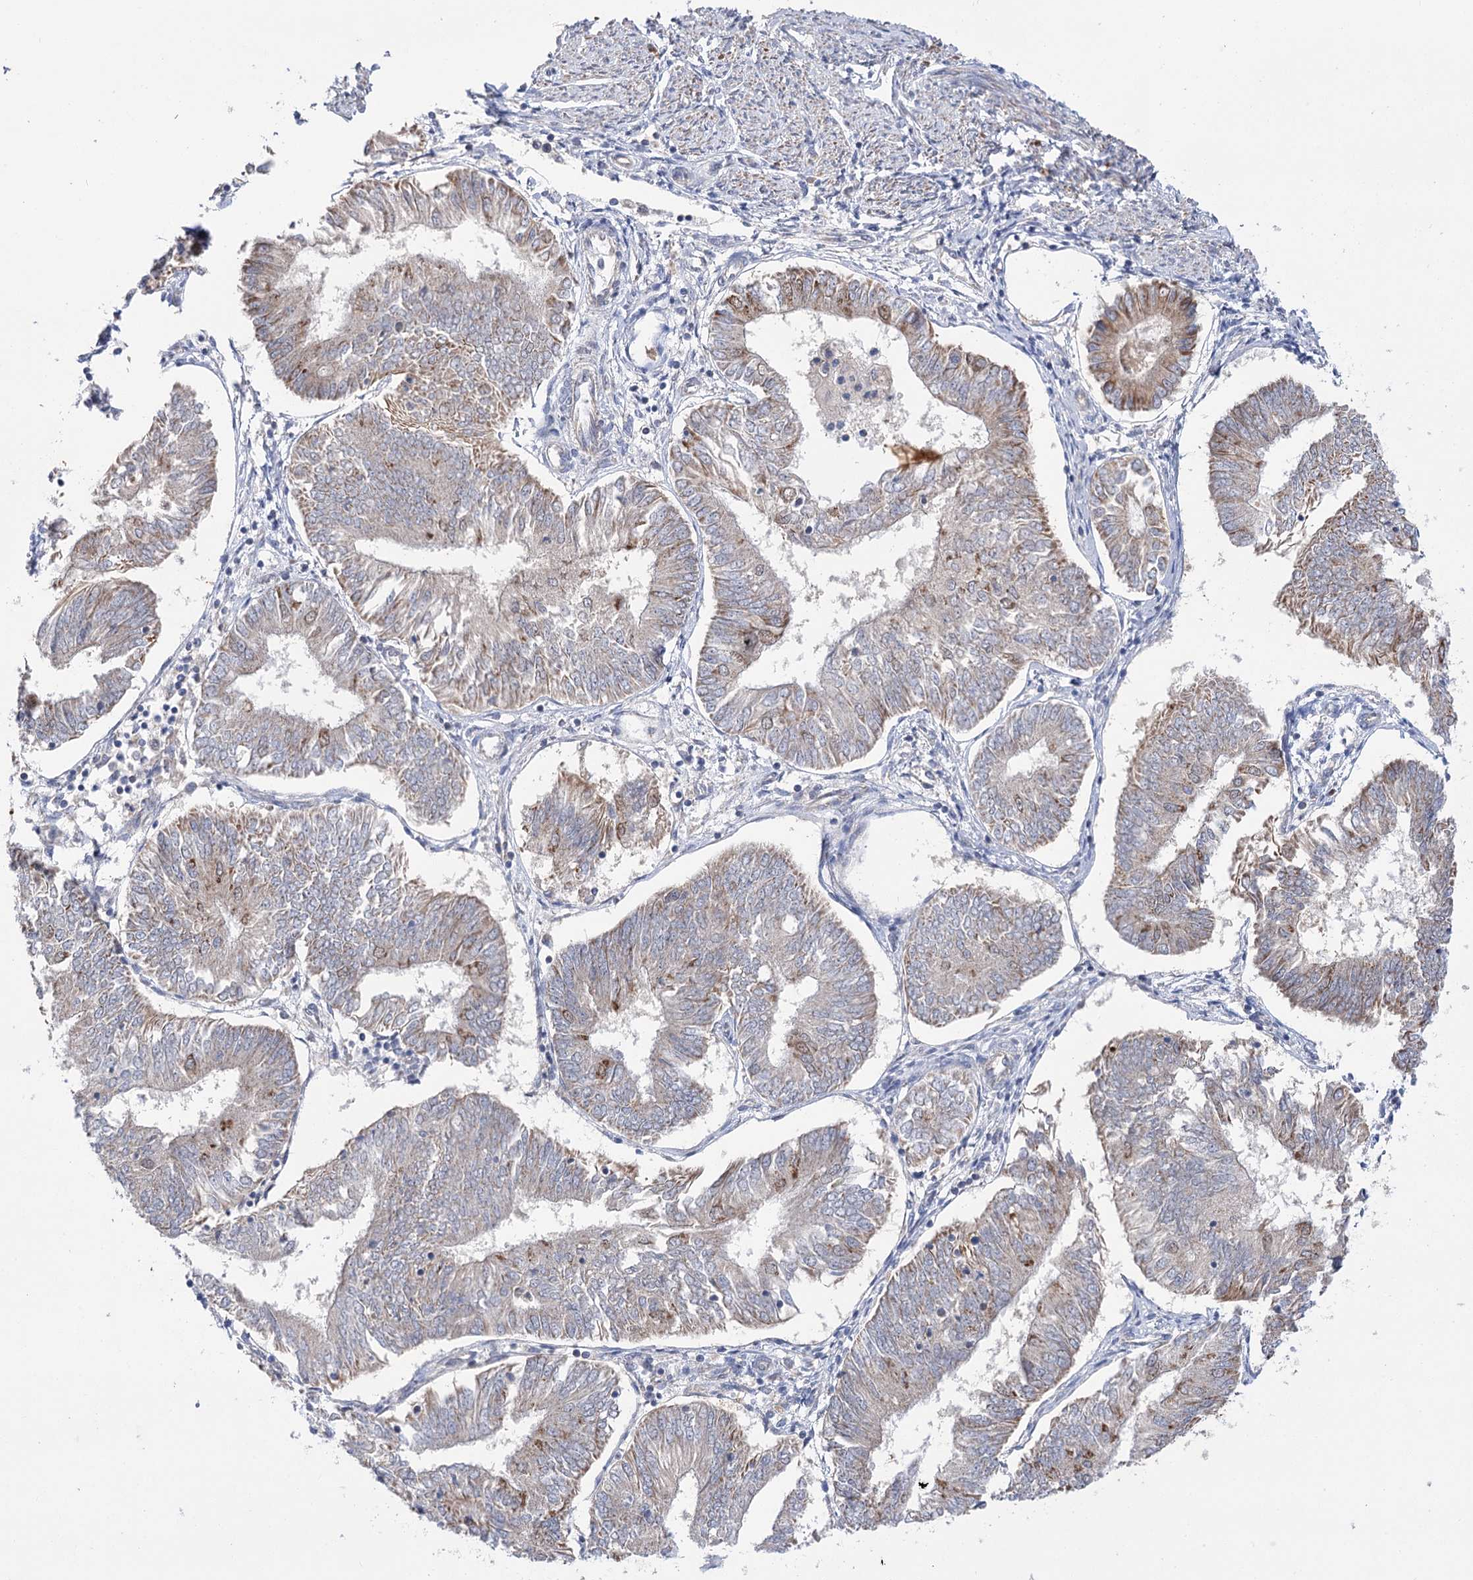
{"staining": {"intensity": "moderate", "quantity": "25%-75%", "location": "cytoplasmic/membranous"}, "tissue": "endometrial cancer", "cell_type": "Tumor cells", "image_type": "cancer", "snomed": [{"axis": "morphology", "description": "Adenocarcinoma, NOS"}, {"axis": "topography", "description": "Endometrium"}], "caption": "A medium amount of moderate cytoplasmic/membranous staining is present in about 25%-75% of tumor cells in adenocarcinoma (endometrial) tissue. The staining was performed using DAB, with brown indicating positive protein expression. Nuclei are stained blue with hematoxylin.", "gene": "ECHDC3", "patient": {"sex": "female", "age": 58}}